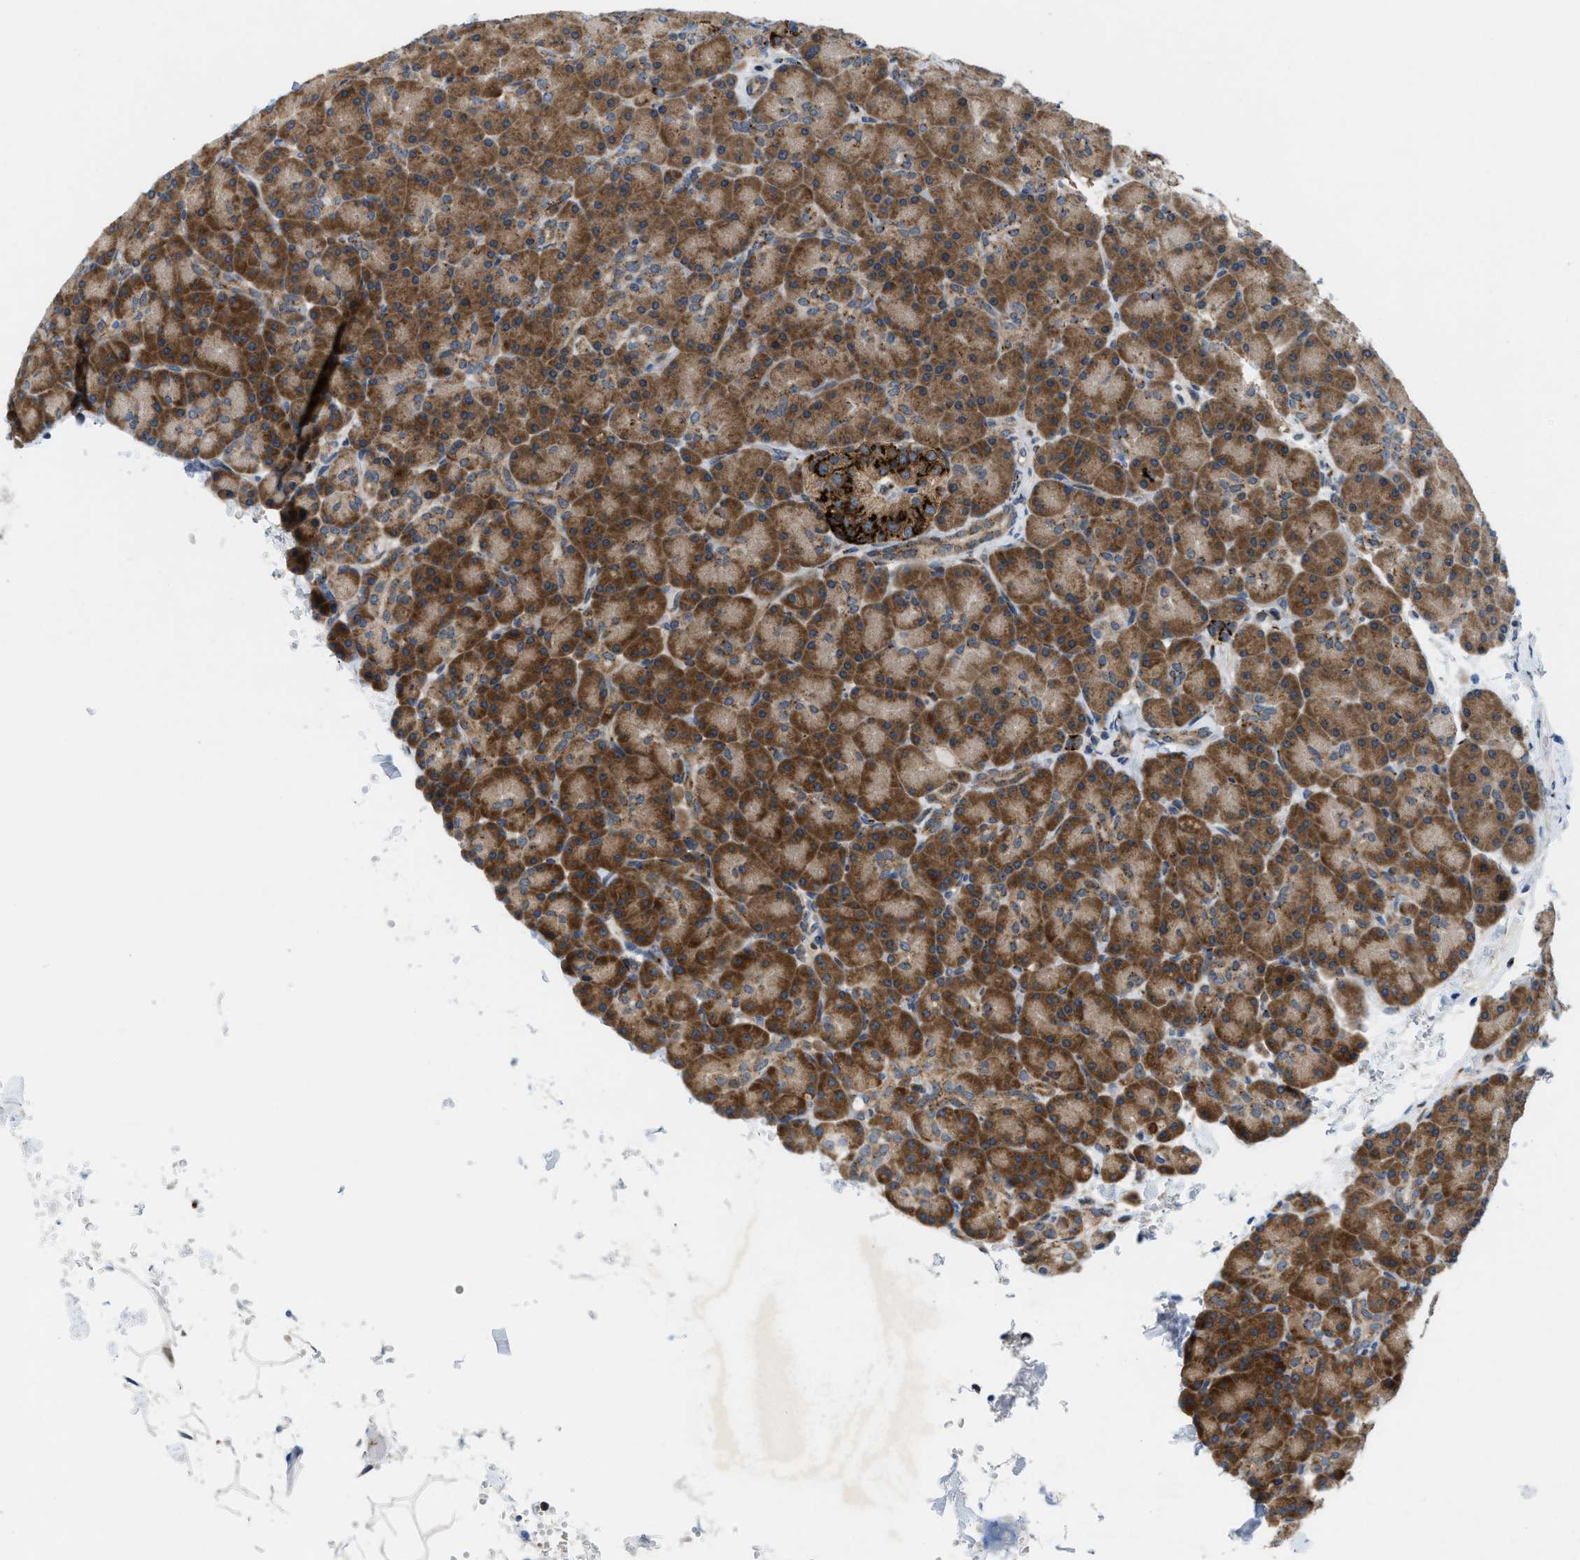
{"staining": {"intensity": "moderate", "quantity": ">75%", "location": "cytoplasmic/membranous"}, "tissue": "pancreas", "cell_type": "Exocrine glandular cells", "image_type": "normal", "snomed": [{"axis": "morphology", "description": "Normal tissue, NOS"}, {"axis": "topography", "description": "Pancreas"}], "caption": "IHC micrograph of benign pancreas: human pancreas stained using immunohistochemistry demonstrates medium levels of moderate protein expression localized specifically in the cytoplasmic/membranous of exocrine glandular cells, appearing as a cytoplasmic/membranous brown color.", "gene": "SLC38A10", "patient": {"sex": "female", "age": 43}}